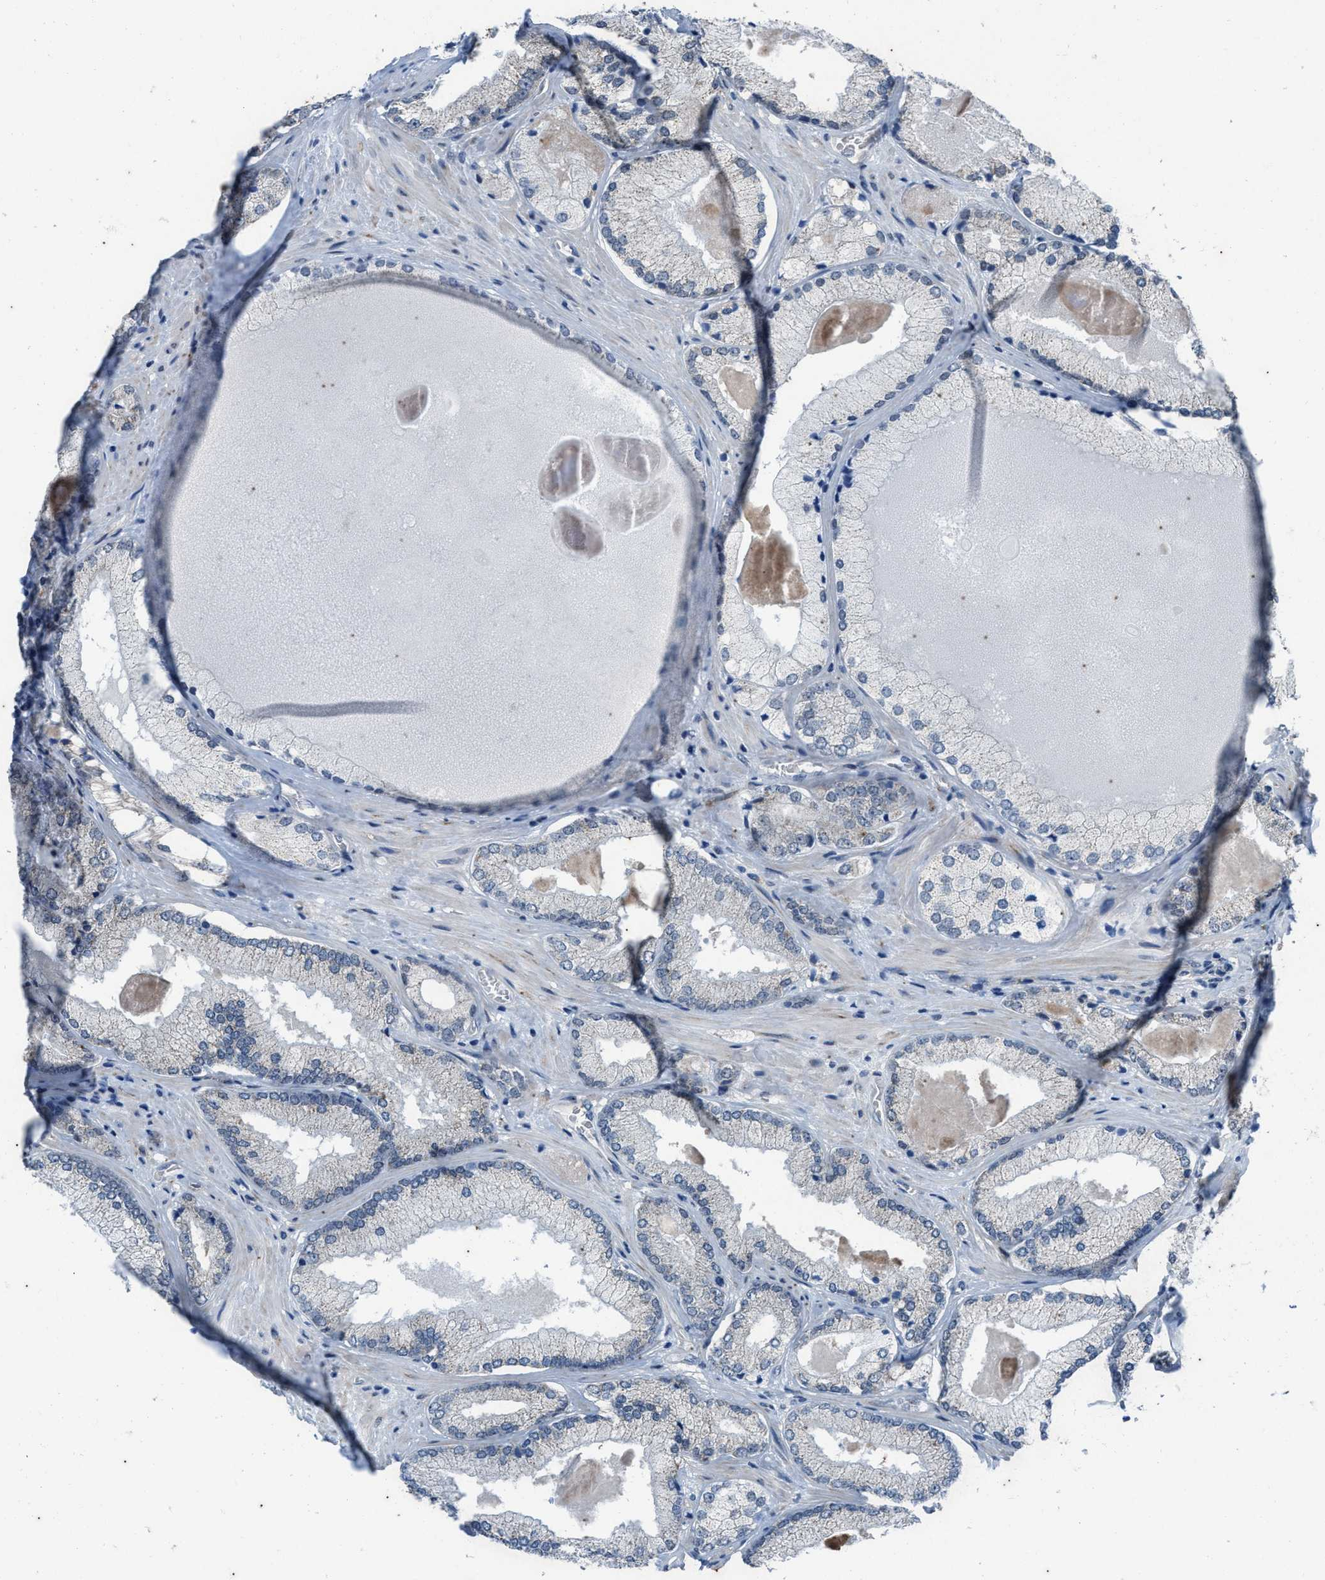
{"staining": {"intensity": "negative", "quantity": "none", "location": "none"}, "tissue": "prostate cancer", "cell_type": "Tumor cells", "image_type": "cancer", "snomed": [{"axis": "morphology", "description": "Adenocarcinoma, Low grade"}, {"axis": "topography", "description": "Prostate"}], "caption": "This is an IHC micrograph of human adenocarcinoma (low-grade) (prostate). There is no staining in tumor cells.", "gene": "KIF24", "patient": {"sex": "male", "age": 65}}